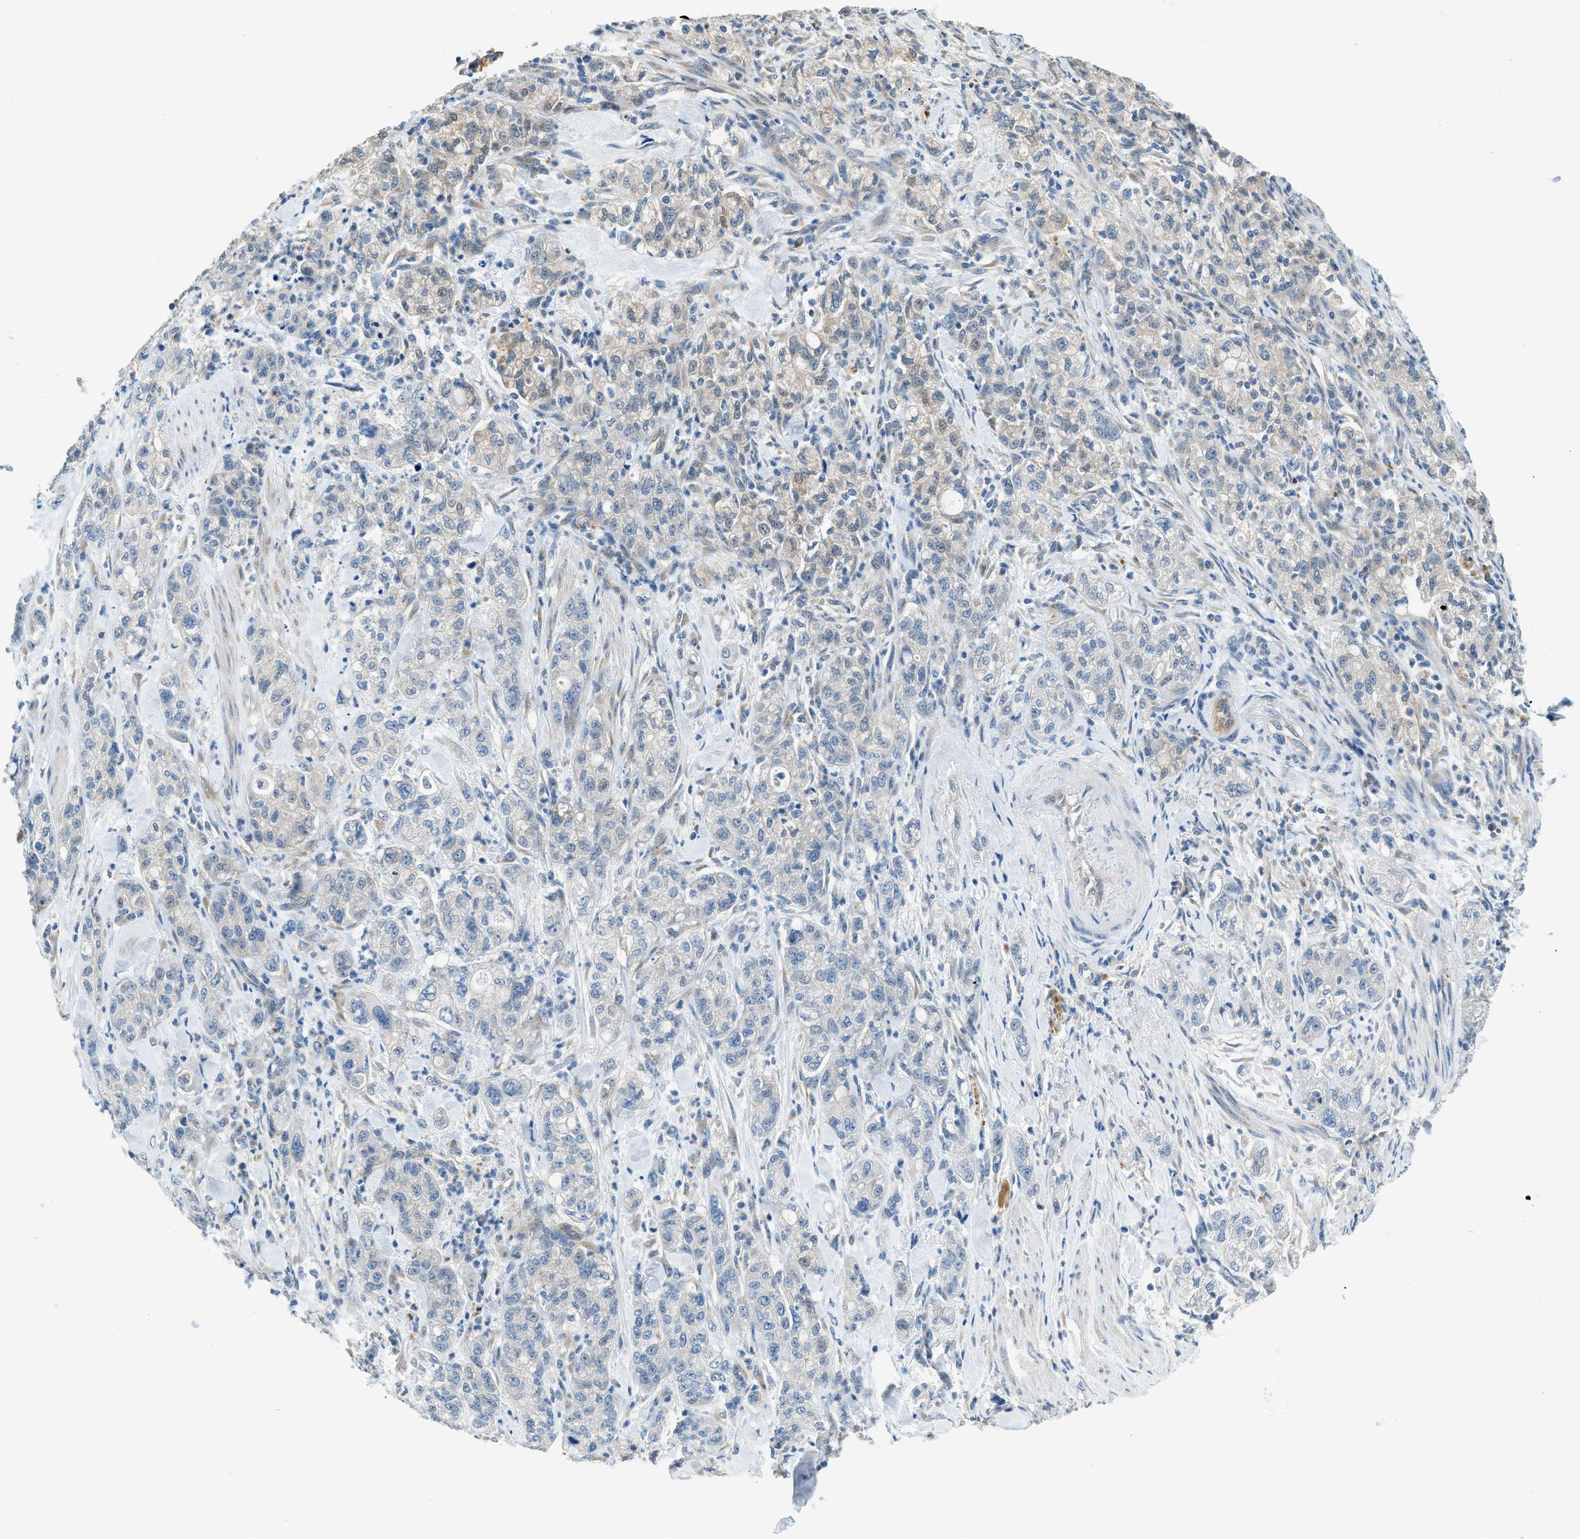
{"staining": {"intensity": "weak", "quantity": "<25%", "location": "cytoplasmic/membranous"}, "tissue": "pancreatic cancer", "cell_type": "Tumor cells", "image_type": "cancer", "snomed": [{"axis": "morphology", "description": "Adenocarcinoma, NOS"}, {"axis": "topography", "description": "Pancreas"}], "caption": "The immunohistochemistry histopathology image has no significant expression in tumor cells of adenocarcinoma (pancreatic) tissue.", "gene": "ZNF367", "patient": {"sex": "female", "age": 78}}